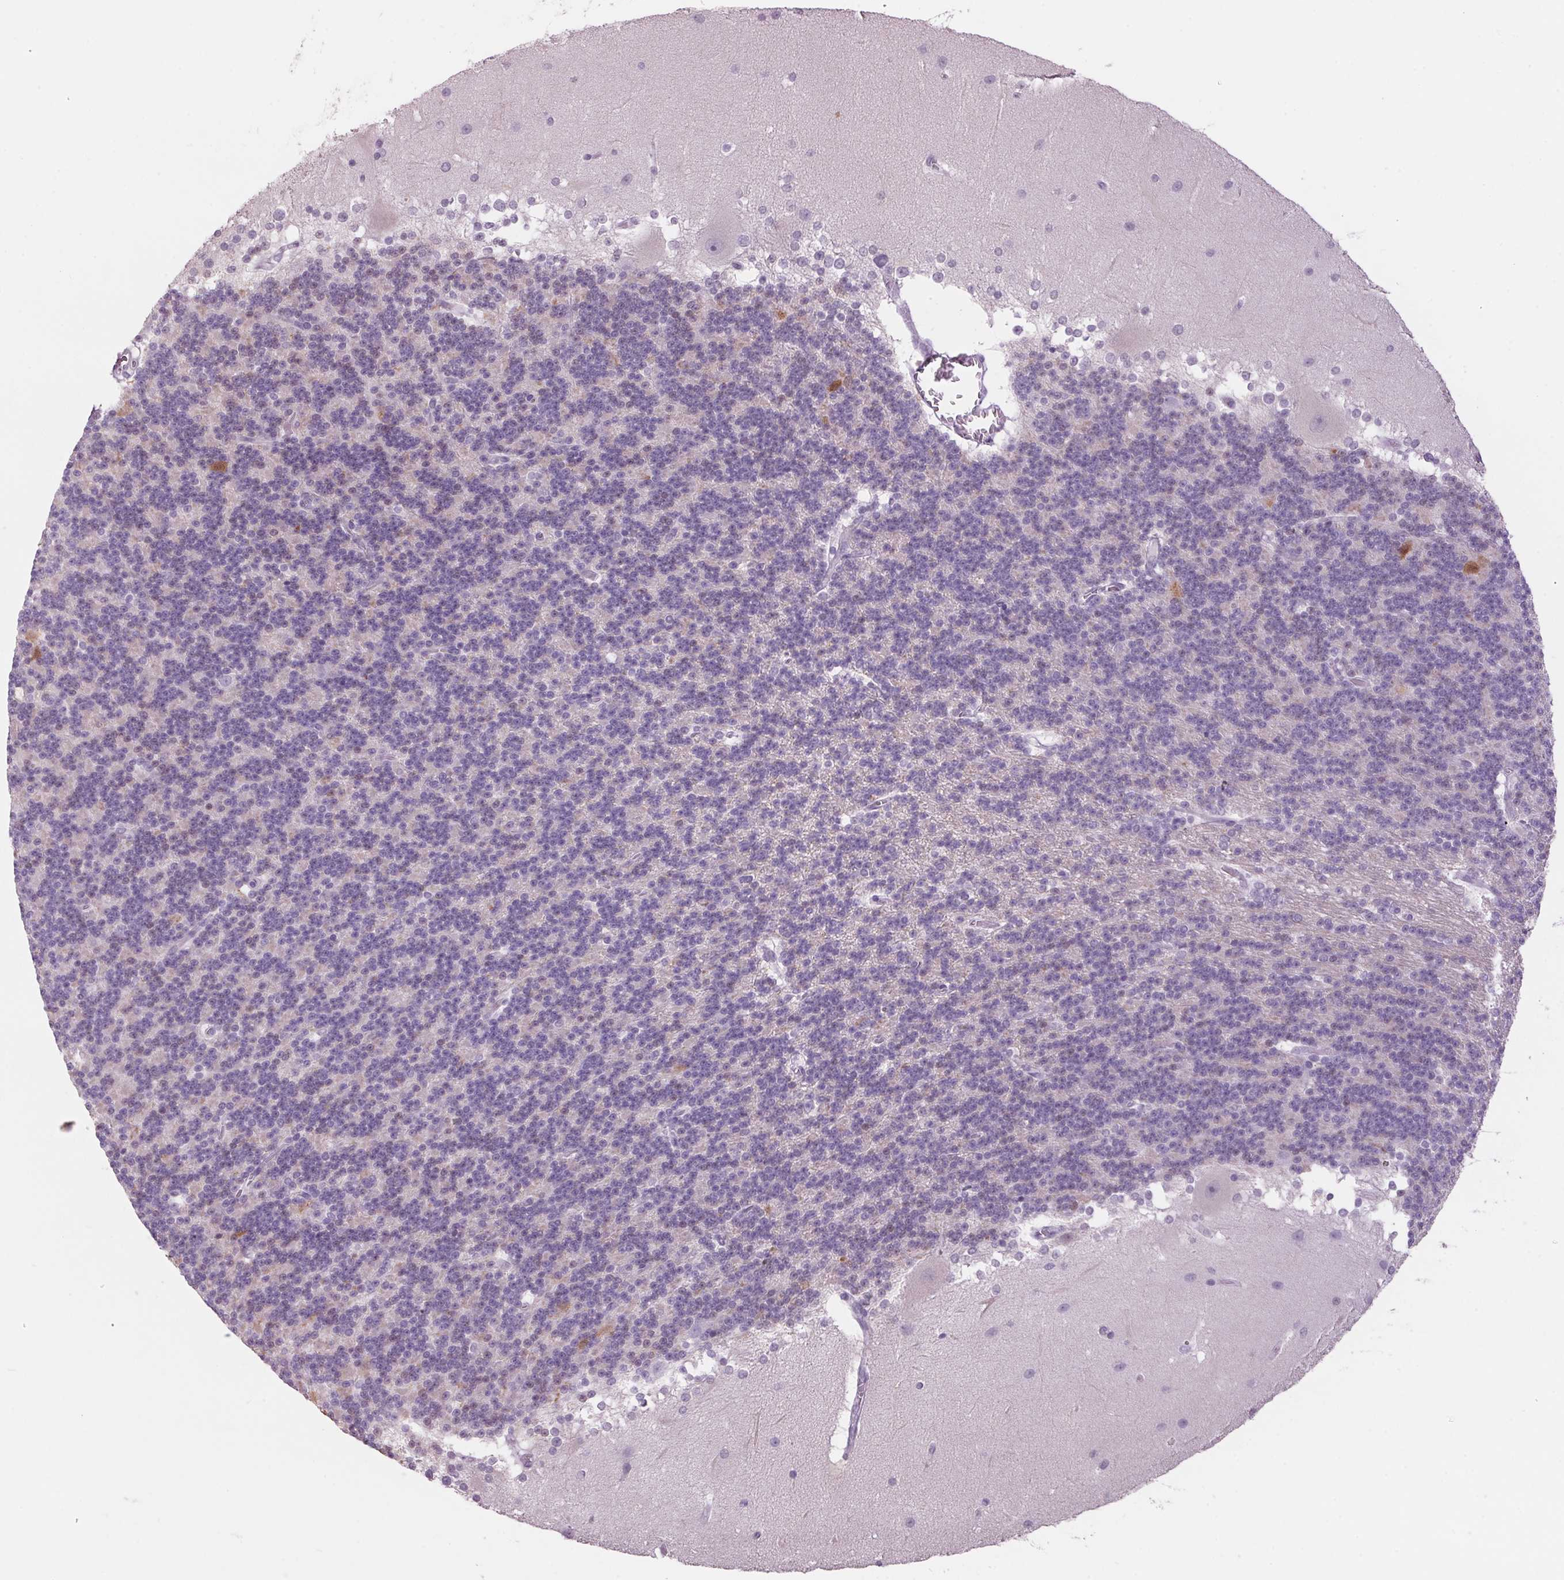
{"staining": {"intensity": "negative", "quantity": "none", "location": "none"}, "tissue": "cerebellum", "cell_type": "Cells in granular layer", "image_type": "normal", "snomed": [{"axis": "morphology", "description": "Normal tissue, NOS"}, {"axis": "topography", "description": "Cerebellum"}], "caption": "Cells in granular layer show no significant positivity in unremarkable cerebellum.", "gene": "PPP1R1A", "patient": {"sex": "female", "age": 19}}